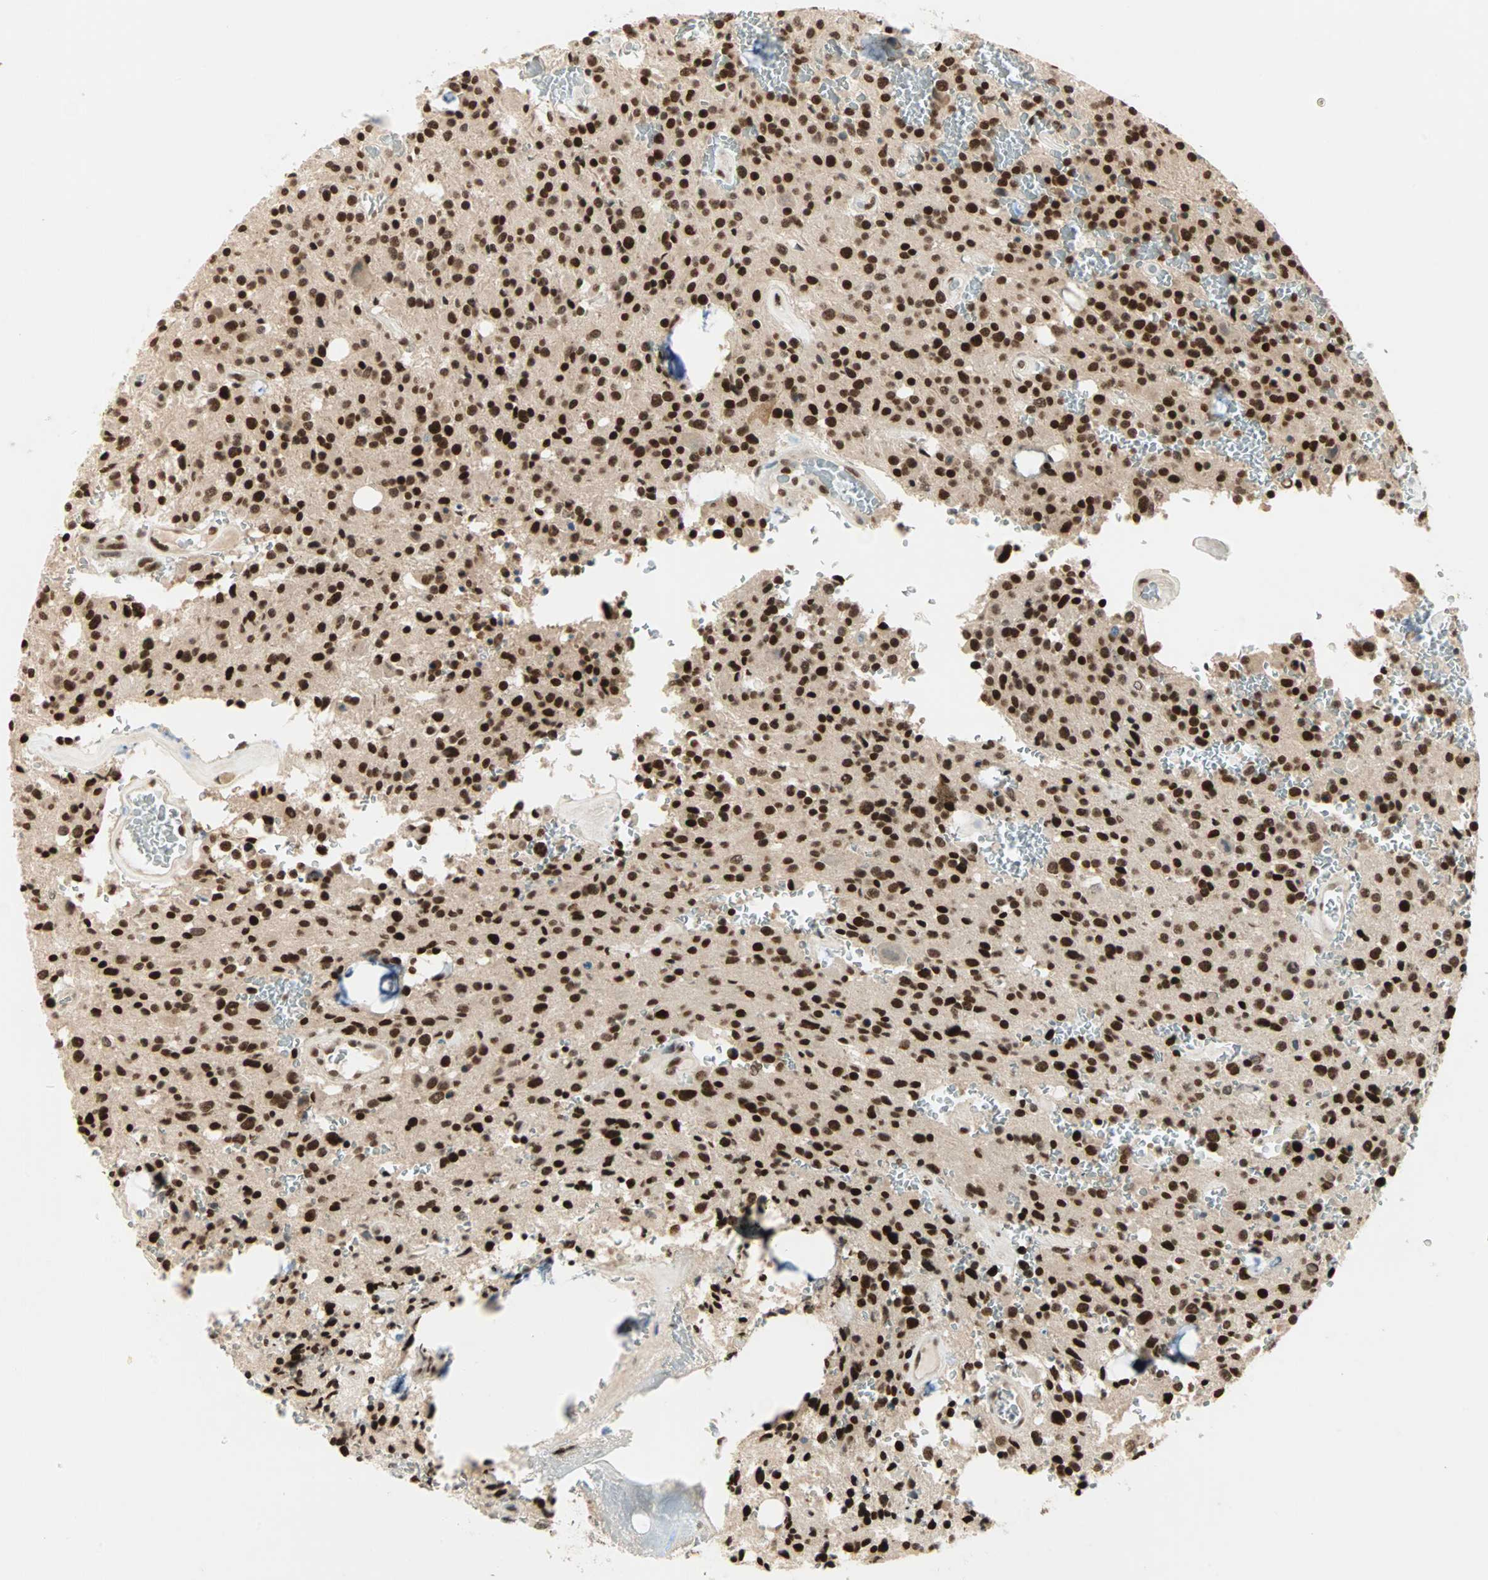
{"staining": {"intensity": "strong", "quantity": ">75%", "location": "nuclear"}, "tissue": "glioma", "cell_type": "Tumor cells", "image_type": "cancer", "snomed": [{"axis": "morphology", "description": "Glioma, malignant, Low grade"}, {"axis": "topography", "description": "Brain"}], "caption": "An immunohistochemistry (IHC) micrograph of tumor tissue is shown. Protein staining in brown shows strong nuclear positivity in low-grade glioma (malignant) within tumor cells. (Stains: DAB in brown, nuclei in blue, Microscopy: brightfield microscopy at high magnification).", "gene": "BLM", "patient": {"sex": "male", "age": 58}}